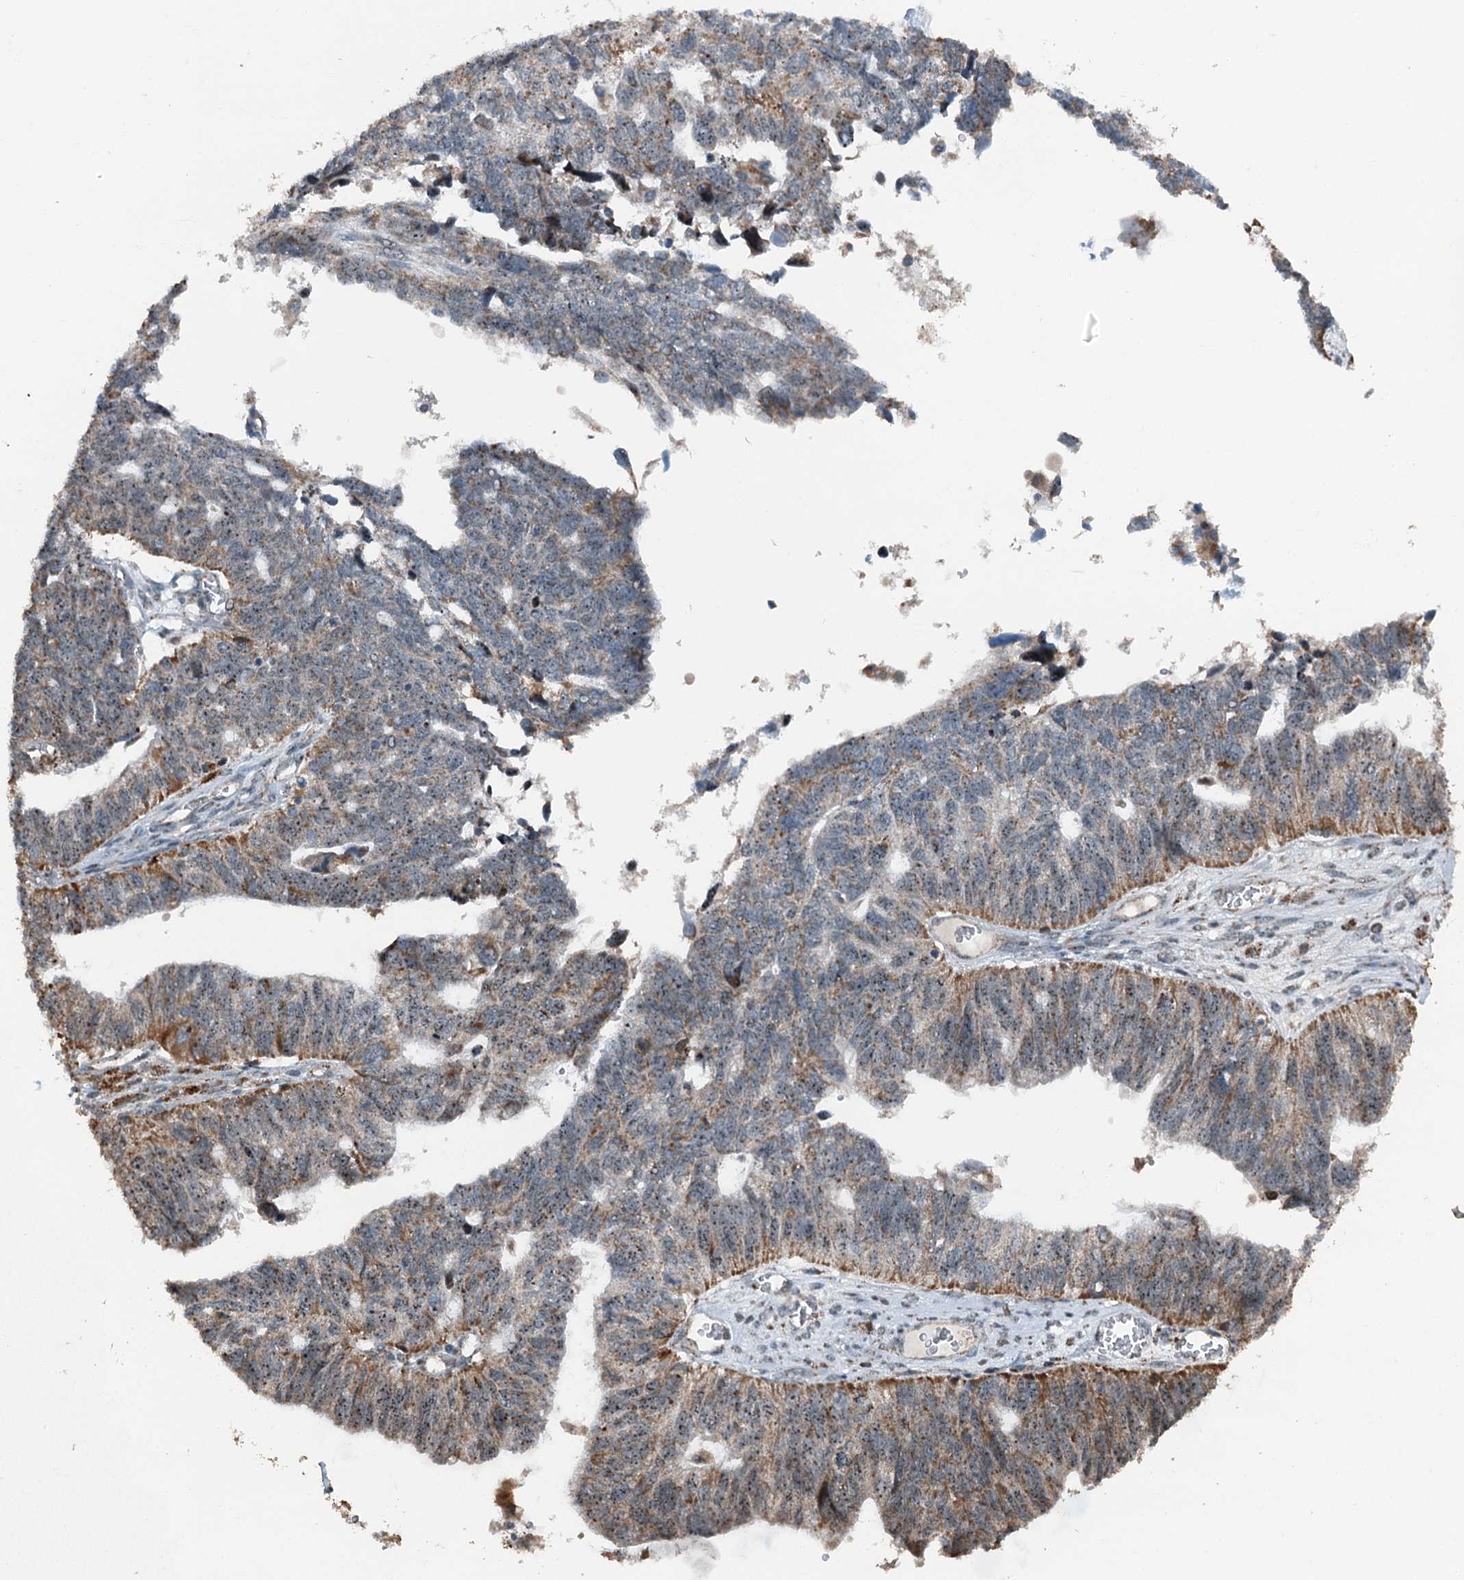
{"staining": {"intensity": "moderate", "quantity": "25%-75%", "location": "cytoplasmic/membranous"}, "tissue": "ovarian cancer", "cell_type": "Tumor cells", "image_type": "cancer", "snomed": [{"axis": "morphology", "description": "Cystadenocarcinoma, serous, NOS"}, {"axis": "topography", "description": "Ovary"}], "caption": "Moderate cytoplasmic/membranous staining is identified in approximately 25%-75% of tumor cells in serous cystadenocarcinoma (ovarian).", "gene": "BMERB1", "patient": {"sex": "female", "age": 79}}